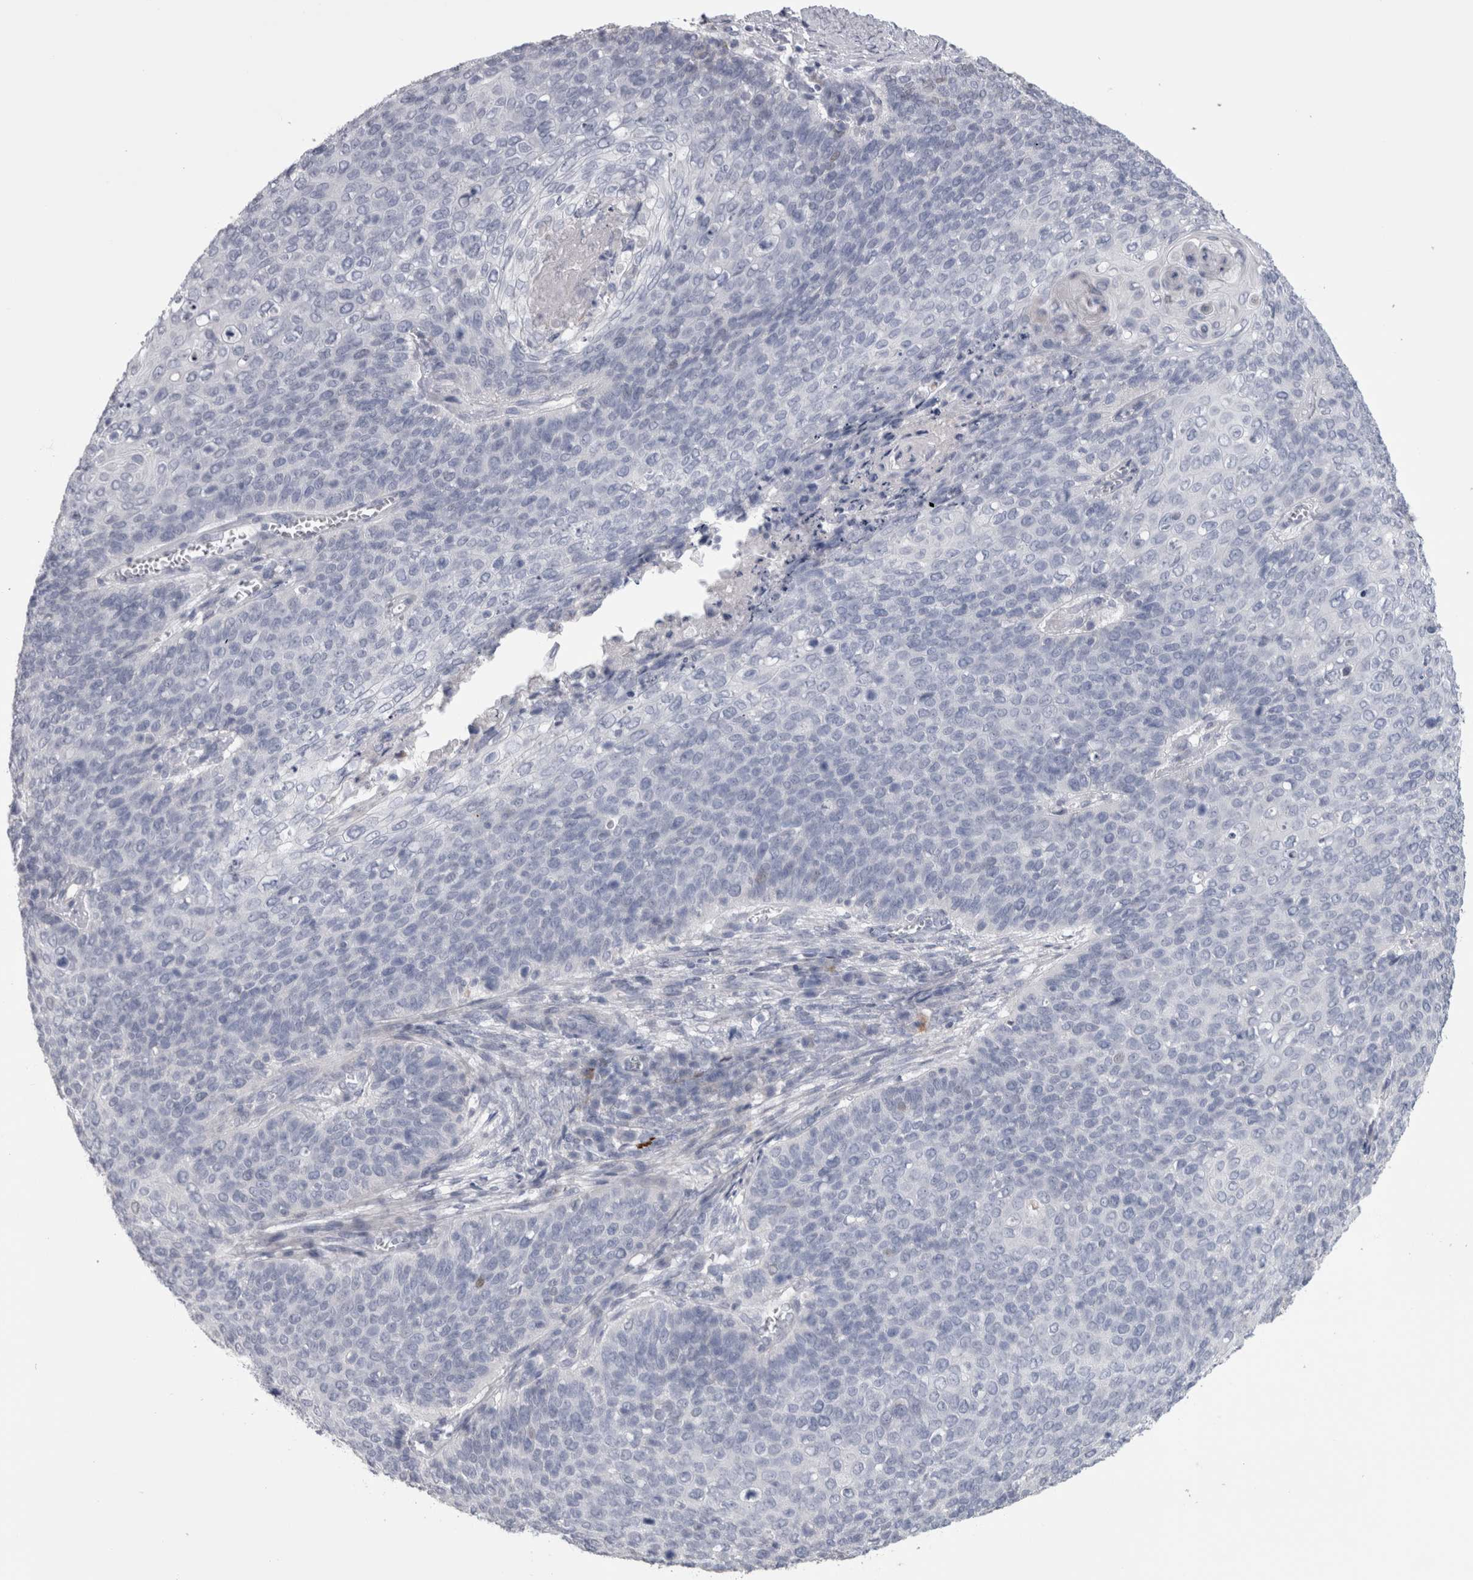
{"staining": {"intensity": "negative", "quantity": "none", "location": "none"}, "tissue": "cervical cancer", "cell_type": "Tumor cells", "image_type": "cancer", "snomed": [{"axis": "morphology", "description": "Squamous cell carcinoma, NOS"}, {"axis": "topography", "description": "Cervix"}], "caption": "Immunohistochemical staining of human cervical cancer (squamous cell carcinoma) displays no significant positivity in tumor cells.", "gene": "IL33", "patient": {"sex": "female", "age": 39}}